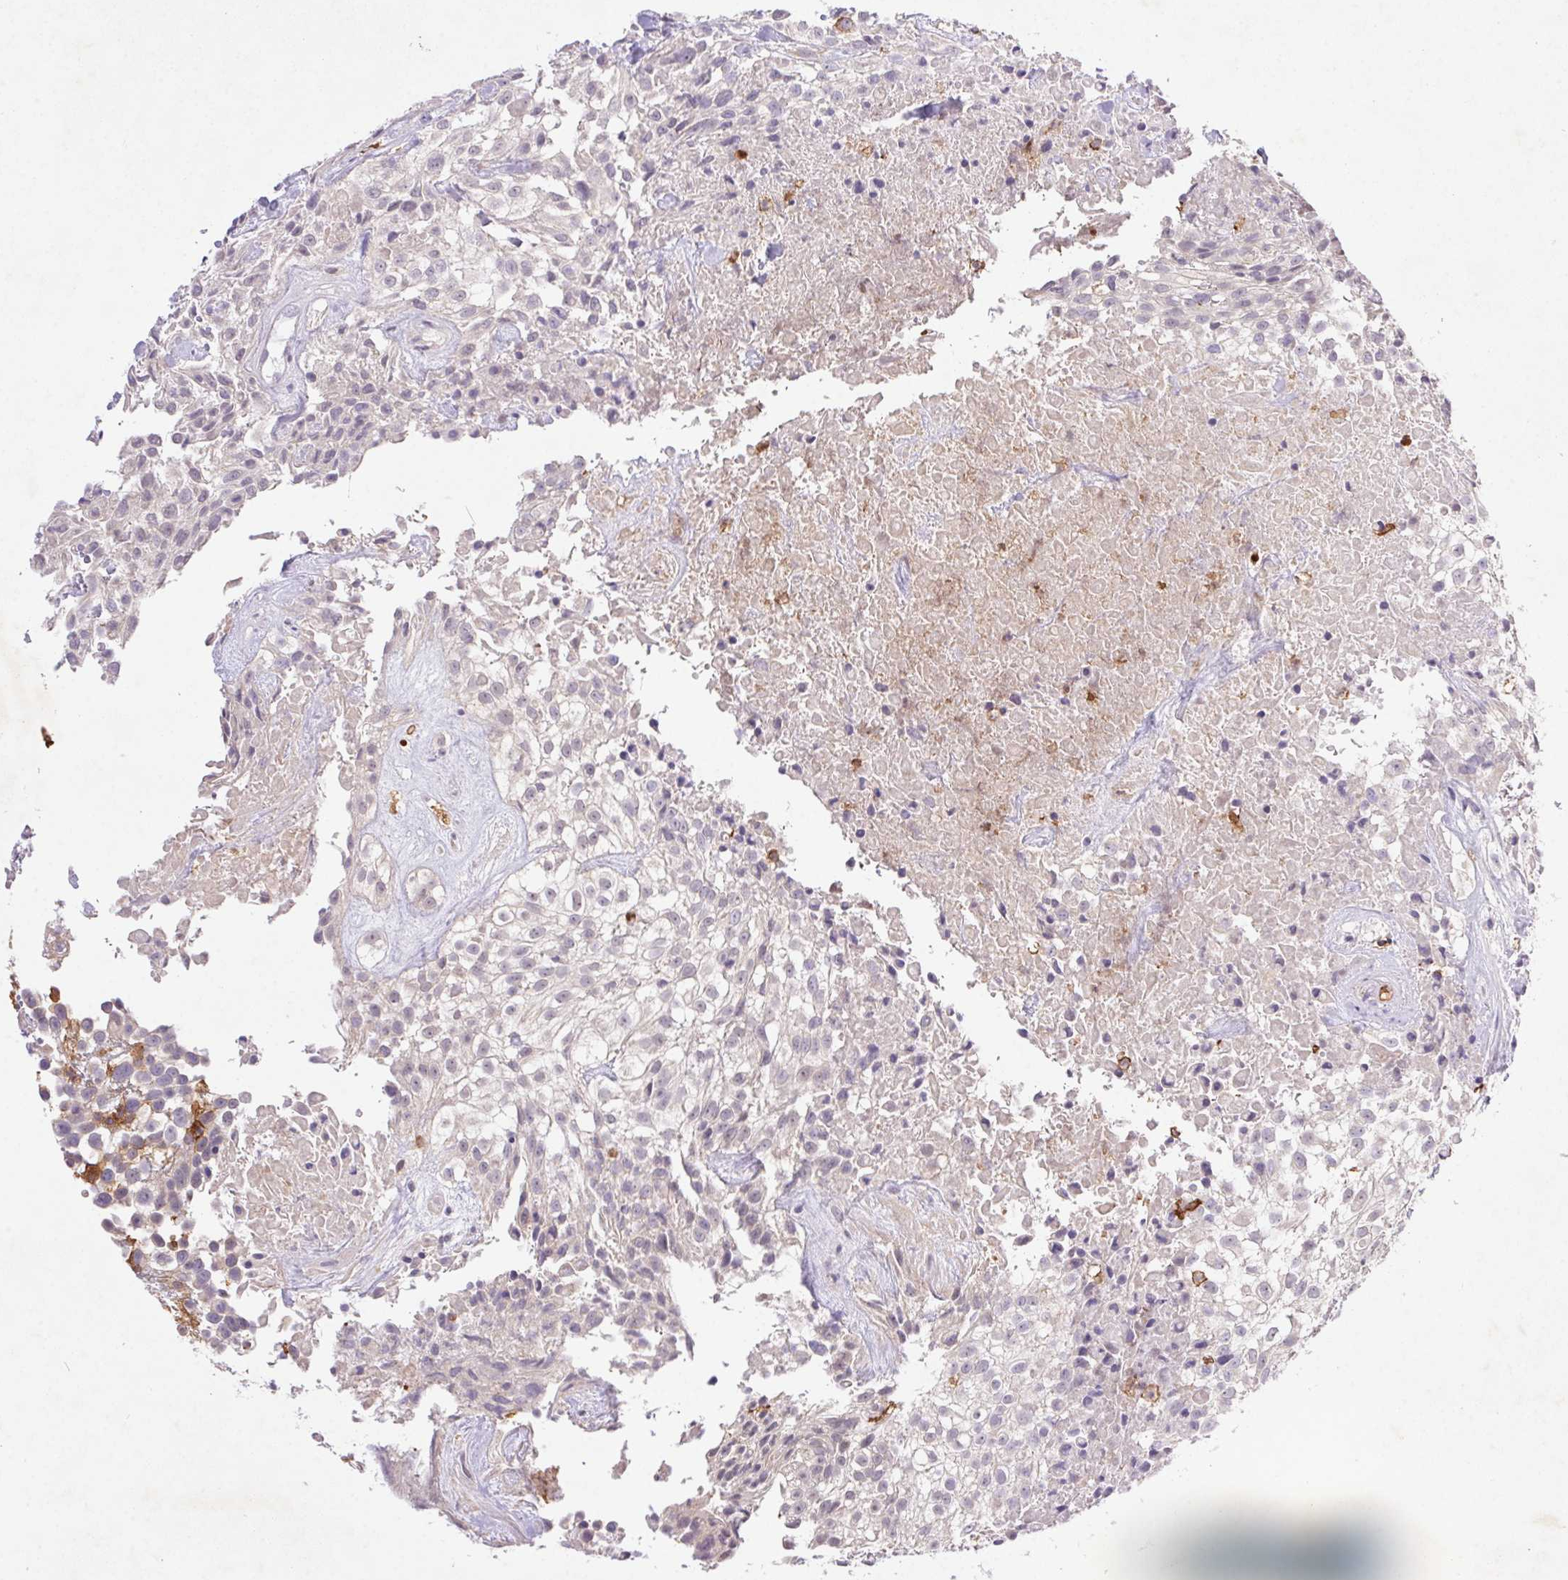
{"staining": {"intensity": "negative", "quantity": "none", "location": "none"}, "tissue": "urothelial cancer", "cell_type": "Tumor cells", "image_type": "cancer", "snomed": [{"axis": "morphology", "description": "Urothelial carcinoma, High grade"}, {"axis": "topography", "description": "Urinary bladder"}], "caption": "IHC image of neoplastic tissue: high-grade urothelial carcinoma stained with DAB (3,3'-diaminobenzidine) shows no significant protein expression in tumor cells.", "gene": "APBB1IP", "patient": {"sex": "male", "age": 56}}